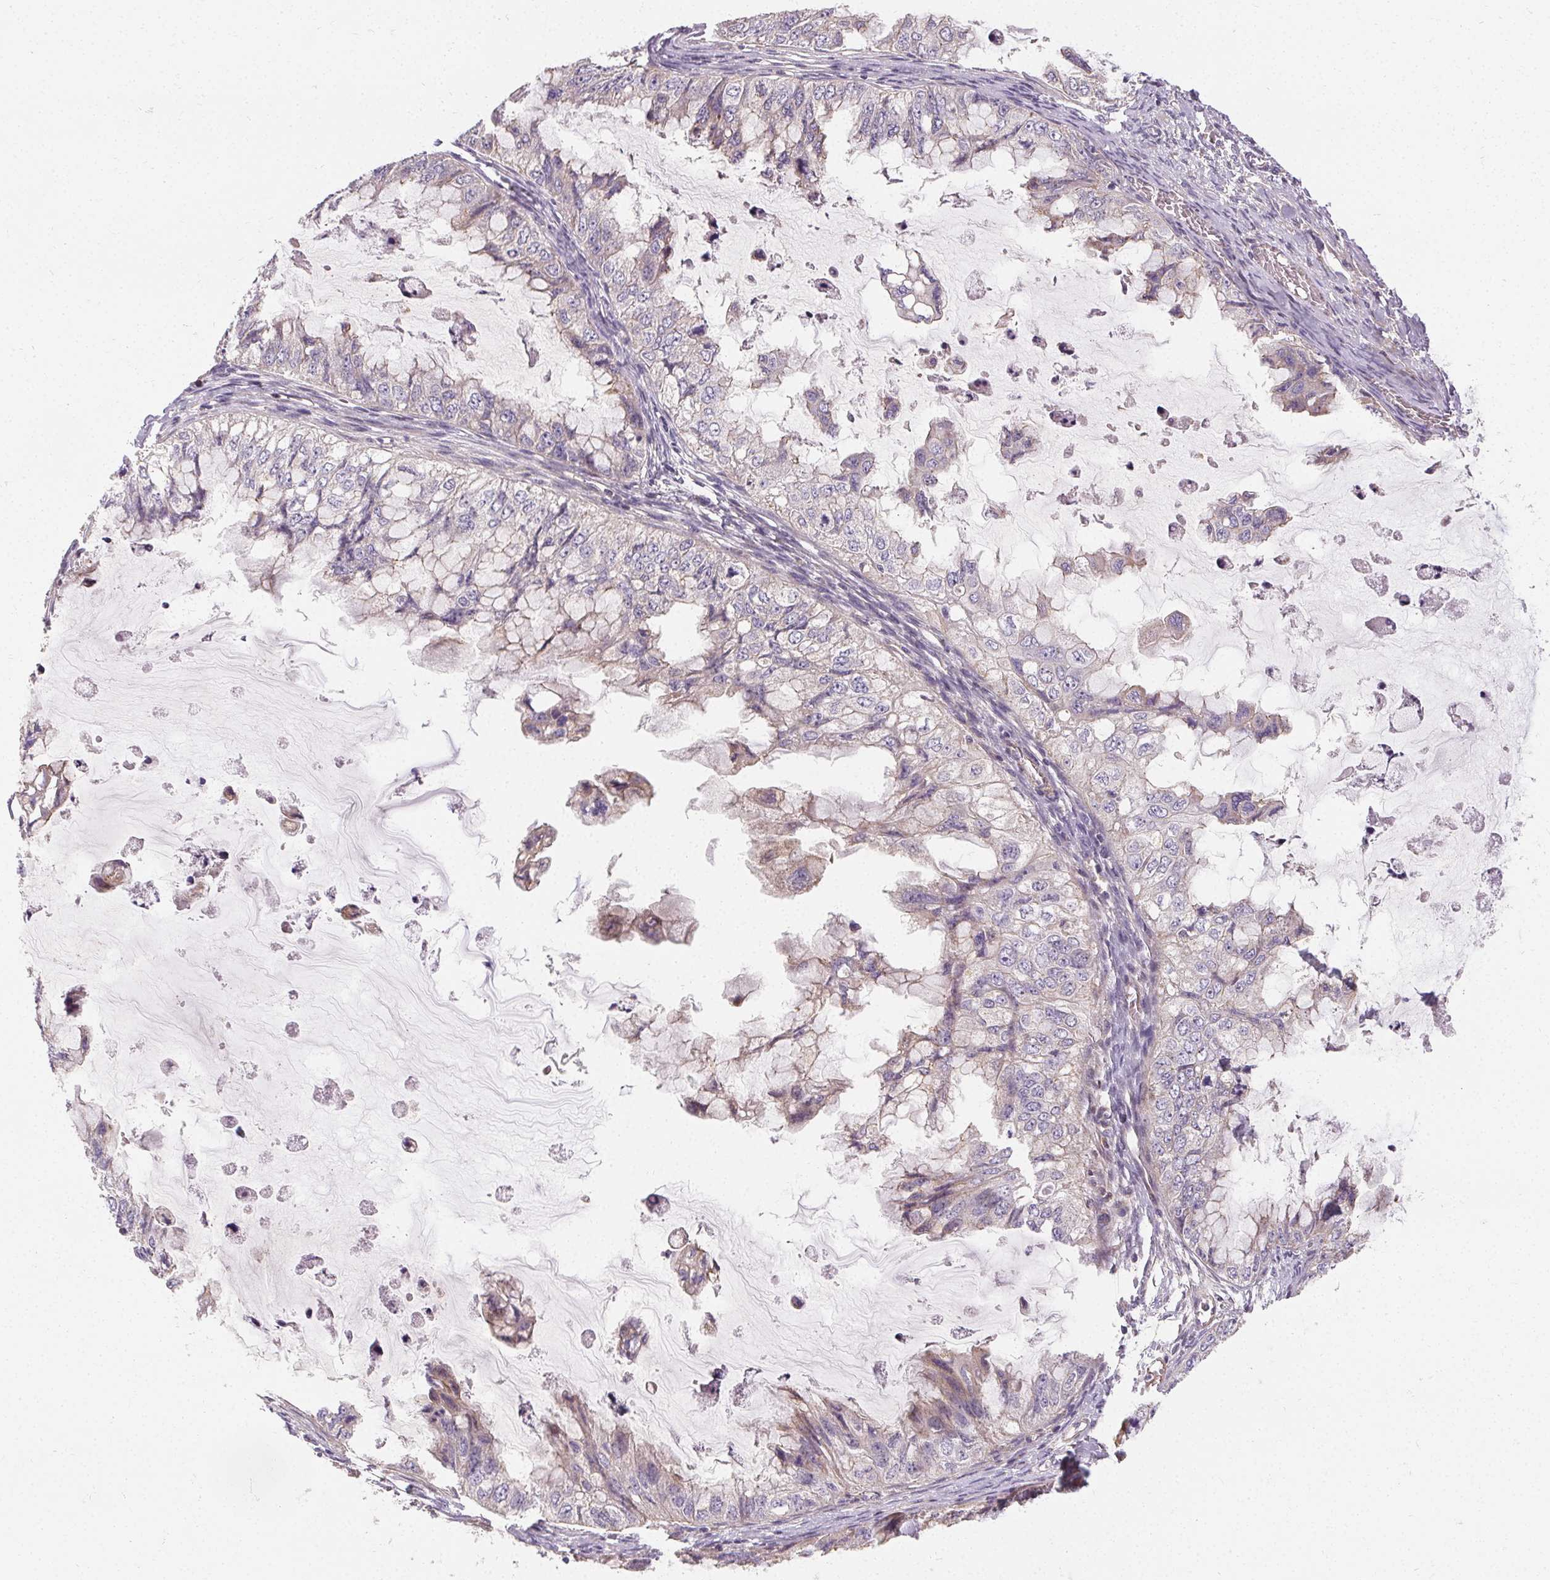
{"staining": {"intensity": "negative", "quantity": "none", "location": "none"}, "tissue": "ovarian cancer", "cell_type": "Tumor cells", "image_type": "cancer", "snomed": [{"axis": "morphology", "description": "Cystadenocarcinoma, mucinous, NOS"}, {"axis": "topography", "description": "Ovary"}], "caption": "IHC image of neoplastic tissue: ovarian mucinous cystadenocarcinoma stained with DAB (3,3'-diaminobenzidine) shows no significant protein positivity in tumor cells.", "gene": "APLP1", "patient": {"sex": "female", "age": 72}}